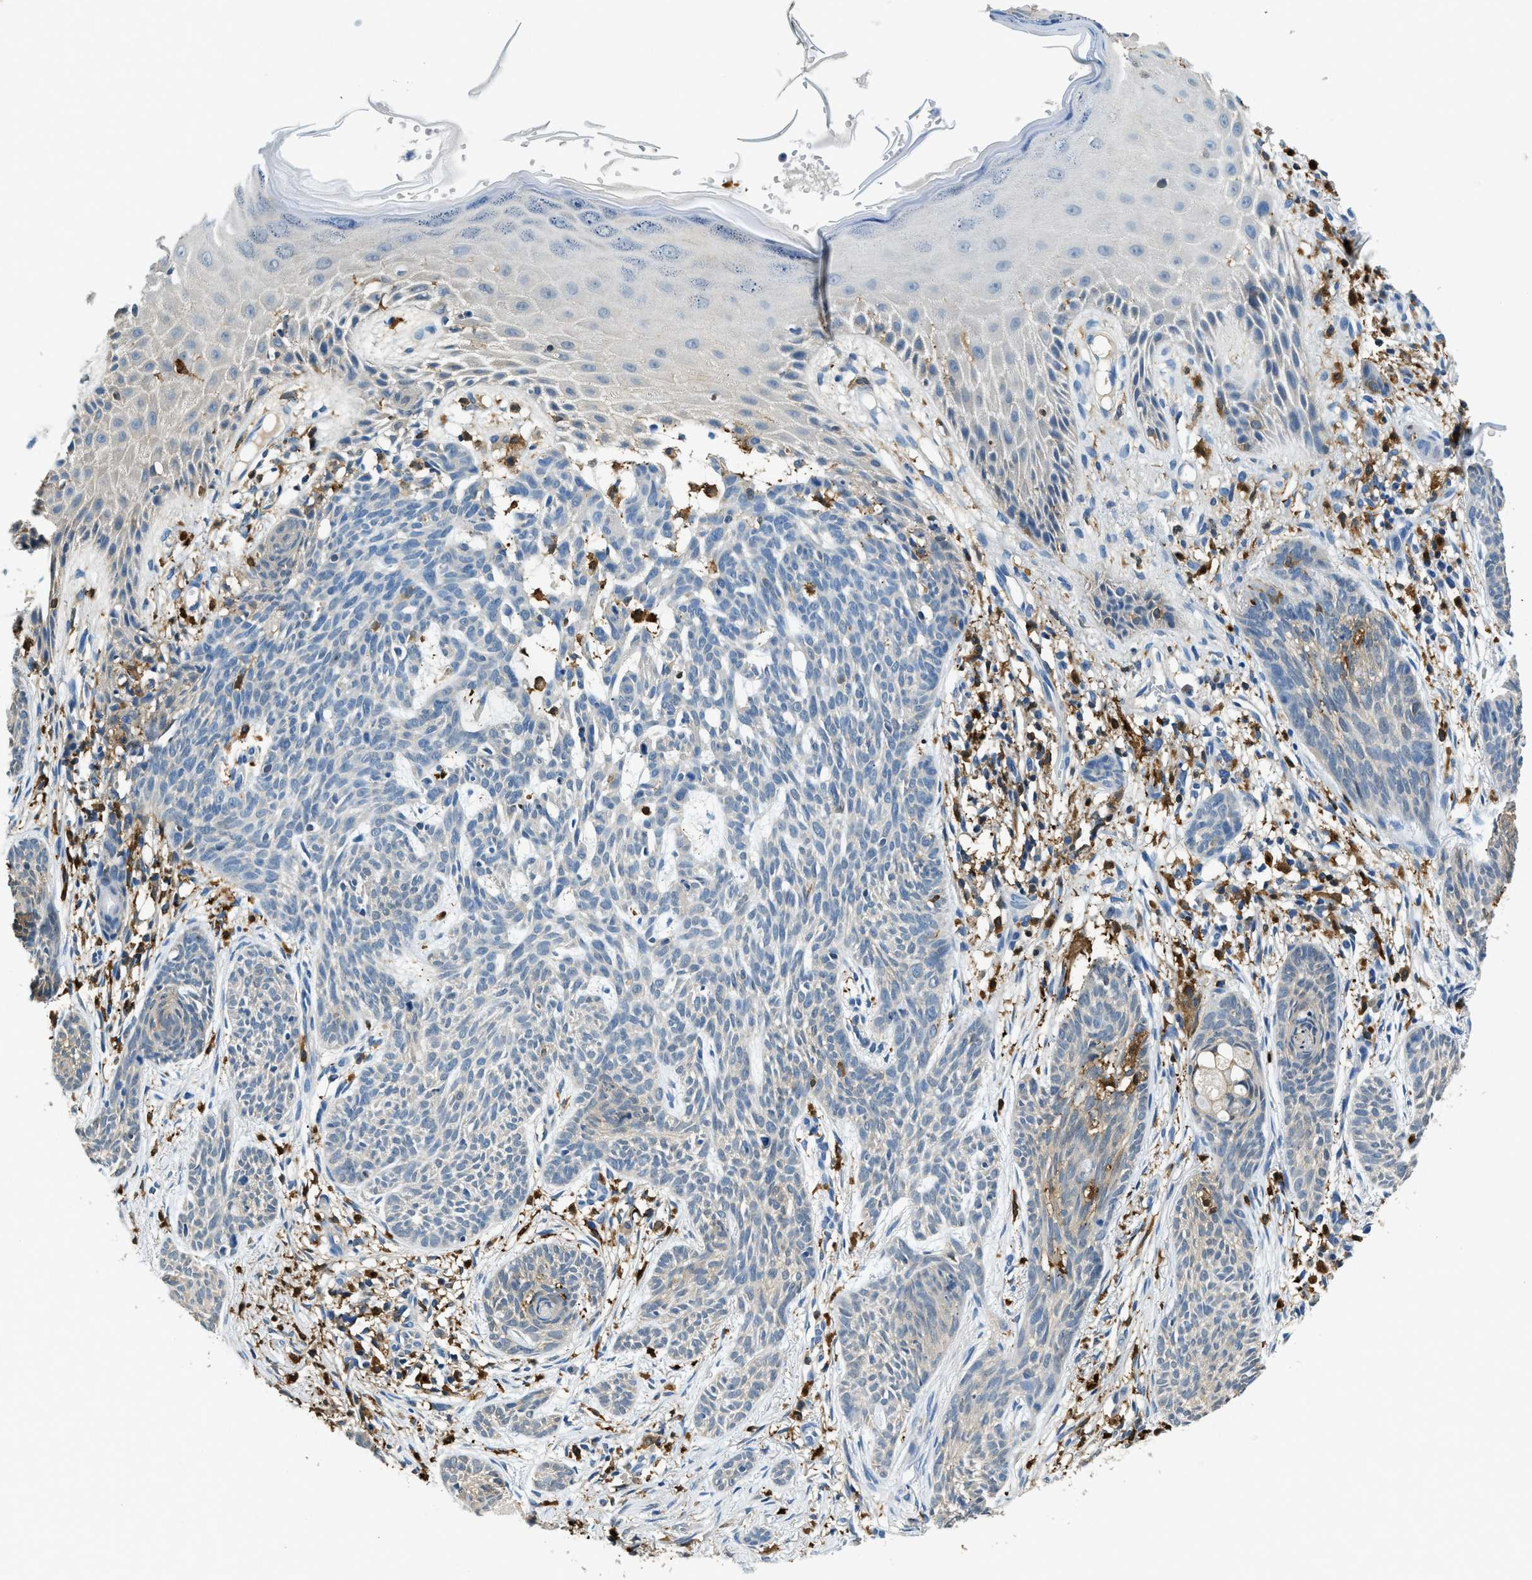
{"staining": {"intensity": "weak", "quantity": "<25%", "location": "cytoplasmic/membranous"}, "tissue": "skin cancer", "cell_type": "Tumor cells", "image_type": "cancer", "snomed": [{"axis": "morphology", "description": "Basal cell carcinoma"}, {"axis": "topography", "description": "Skin"}], "caption": "Immunohistochemistry of human skin basal cell carcinoma demonstrates no staining in tumor cells.", "gene": "CAPG", "patient": {"sex": "female", "age": 59}}